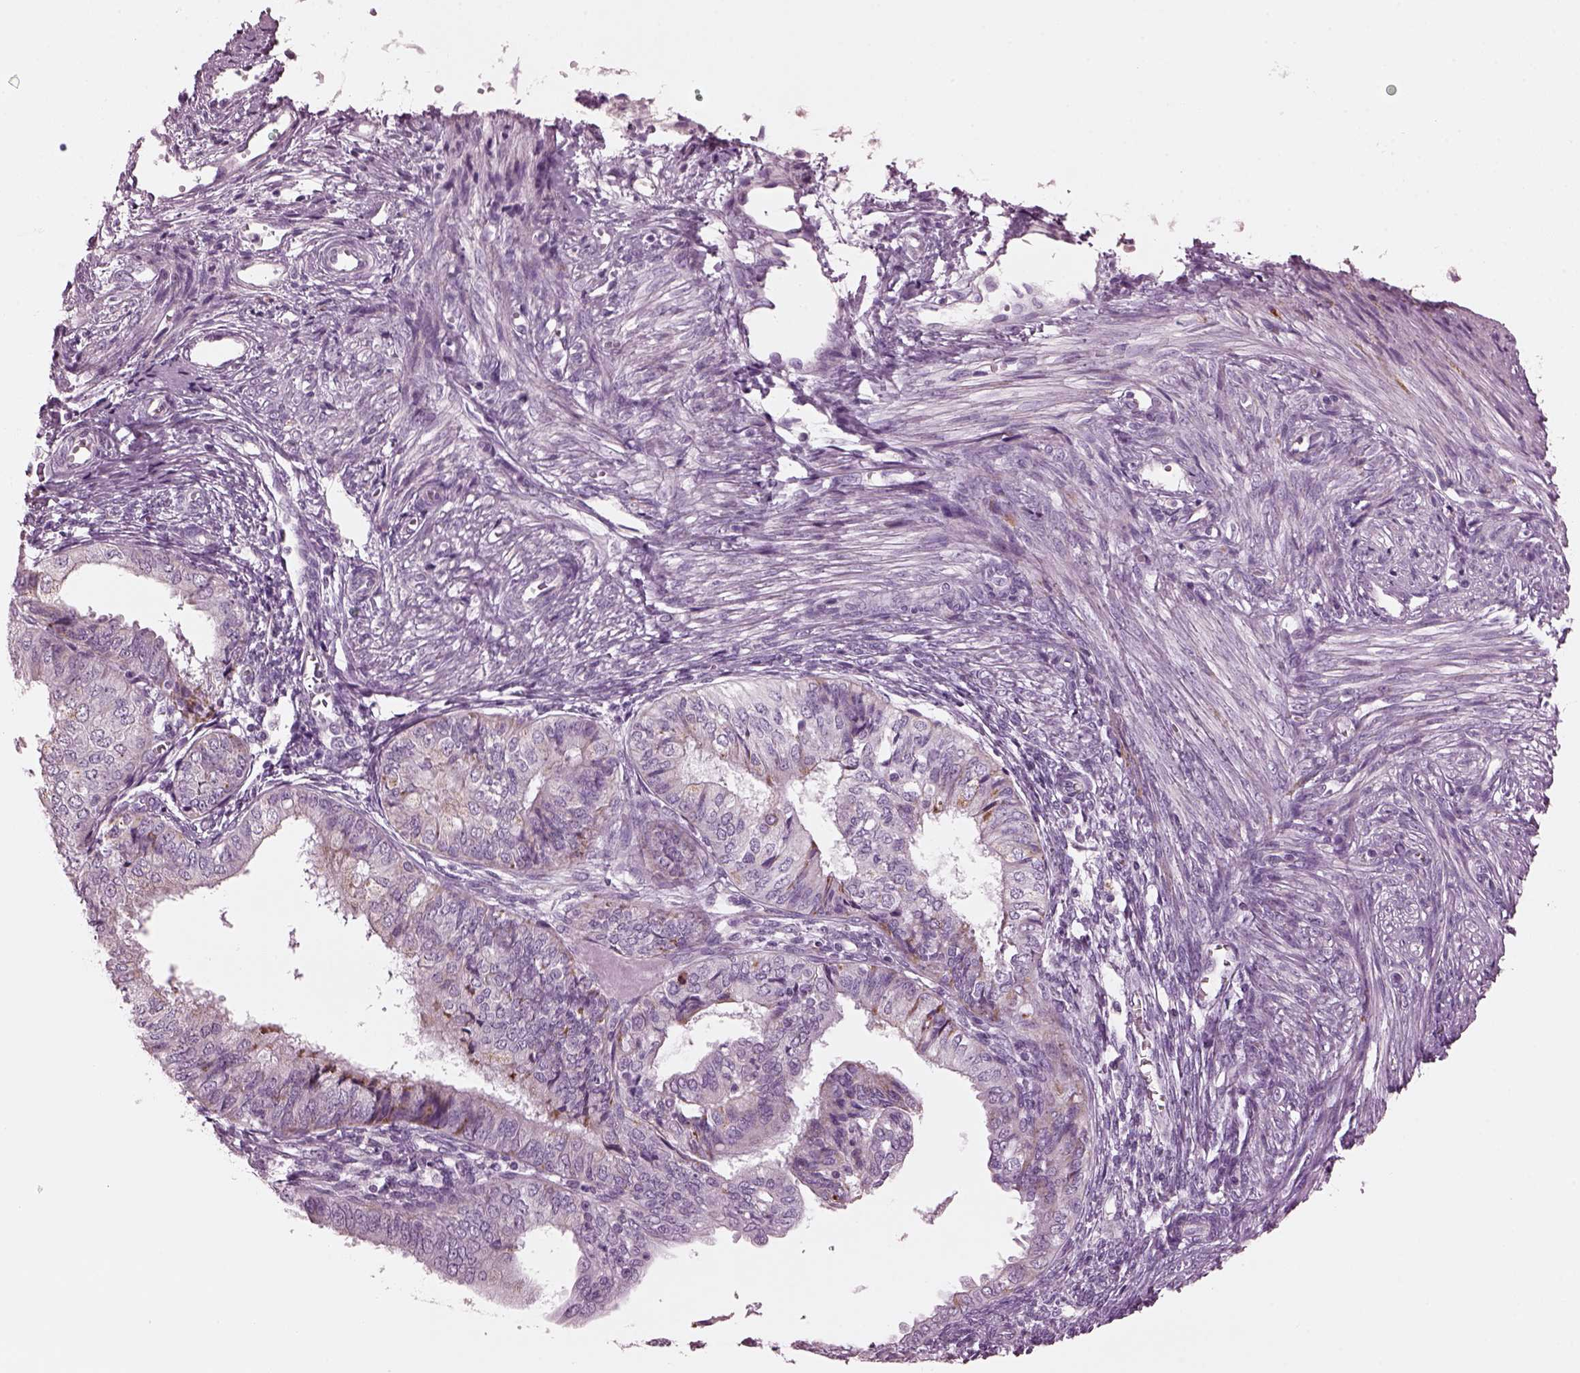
{"staining": {"intensity": "moderate", "quantity": "<25%", "location": "cytoplasmic/membranous"}, "tissue": "endometrial cancer", "cell_type": "Tumor cells", "image_type": "cancer", "snomed": [{"axis": "morphology", "description": "Adenocarcinoma, NOS"}, {"axis": "topography", "description": "Endometrium"}], "caption": "Immunohistochemistry (IHC) histopathology image of human endometrial cancer stained for a protein (brown), which shows low levels of moderate cytoplasmic/membranous expression in about <25% of tumor cells.", "gene": "RIMS2", "patient": {"sex": "female", "age": 58}}